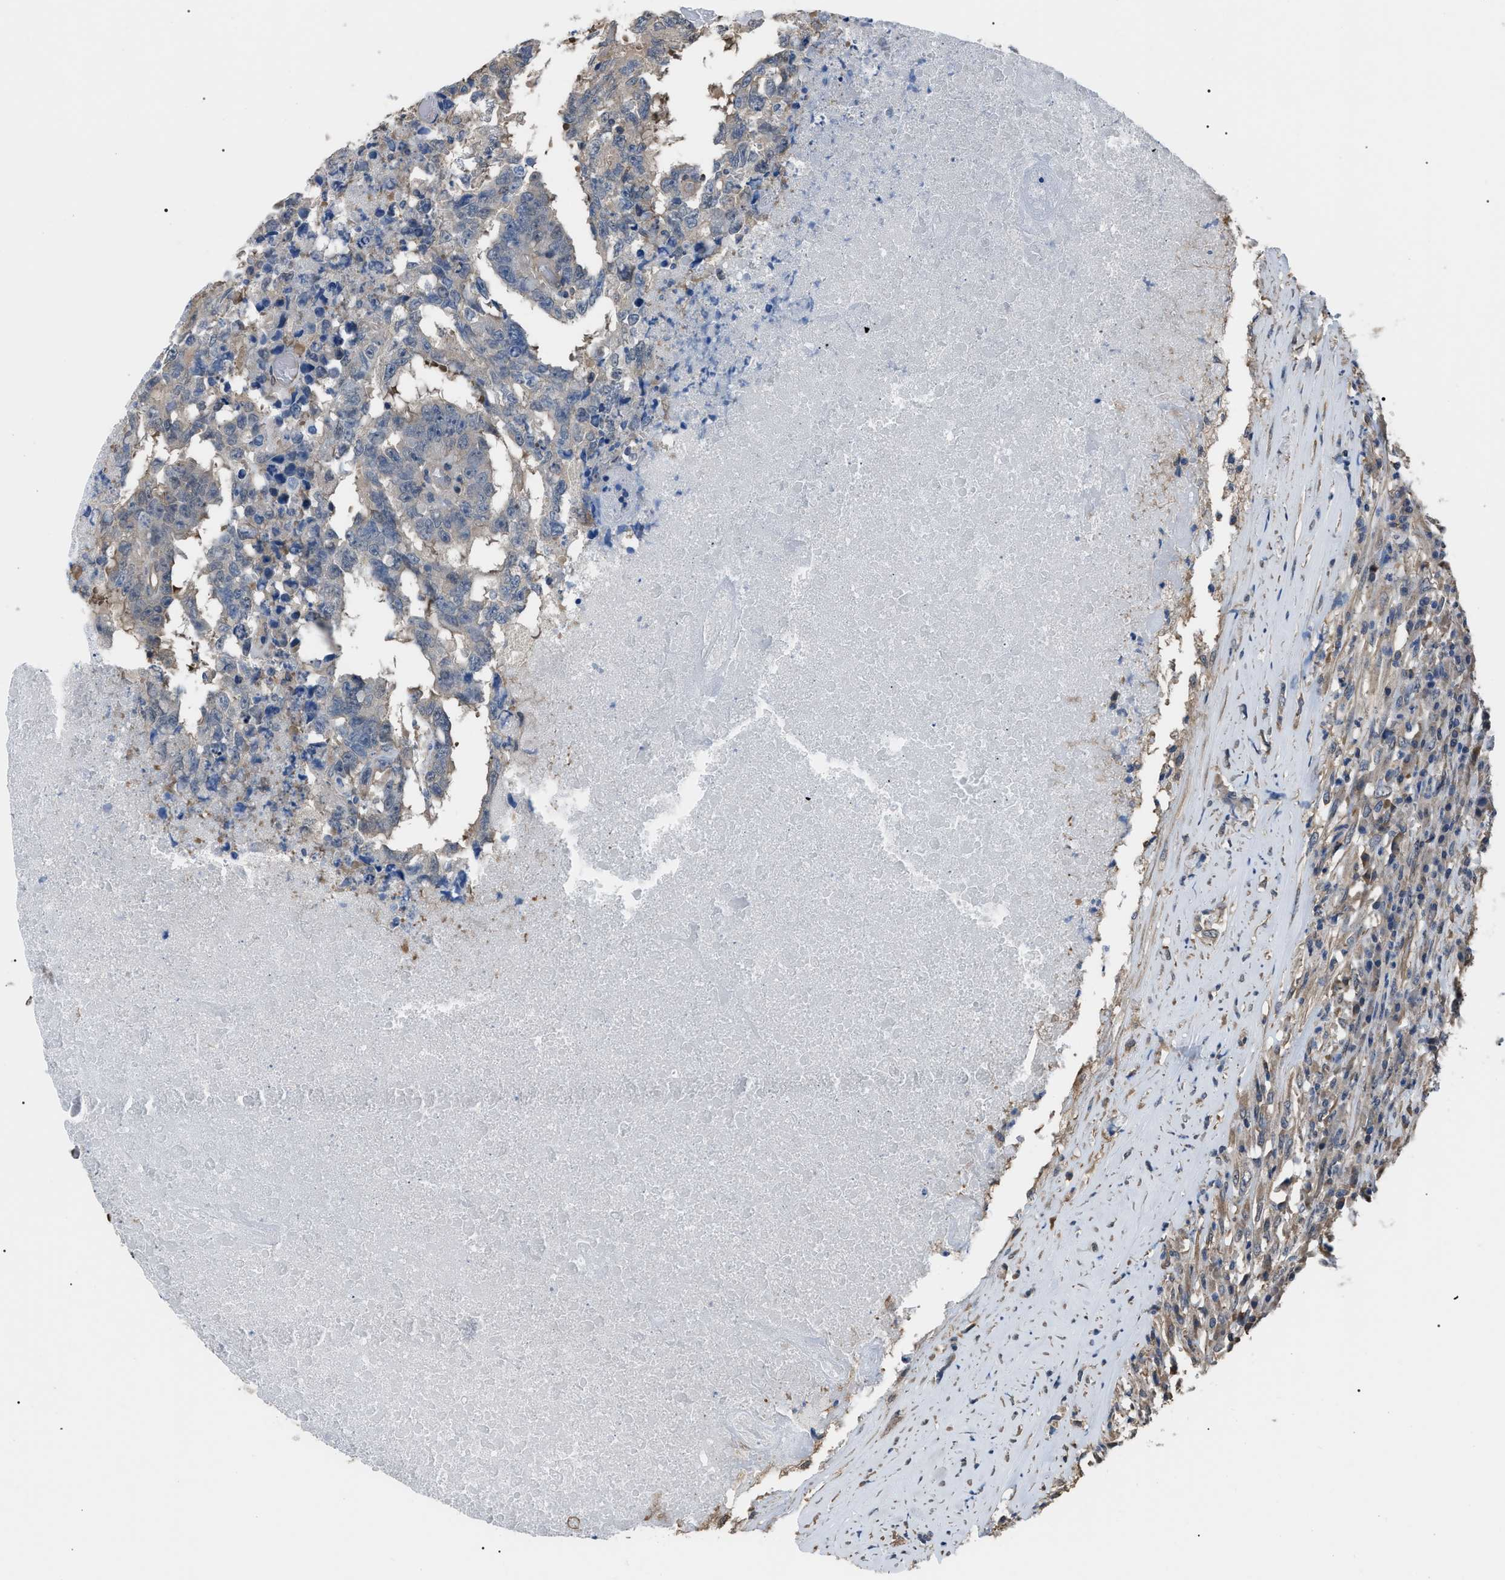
{"staining": {"intensity": "negative", "quantity": "none", "location": "none"}, "tissue": "testis cancer", "cell_type": "Tumor cells", "image_type": "cancer", "snomed": [{"axis": "morphology", "description": "Necrosis, NOS"}, {"axis": "morphology", "description": "Carcinoma, Embryonal, NOS"}, {"axis": "topography", "description": "Testis"}], "caption": "DAB immunohistochemical staining of embryonal carcinoma (testis) shows no significant staining in tumor cells.", "gene": "PDCD5", "patient": {"sex": "male", "age": 19}}